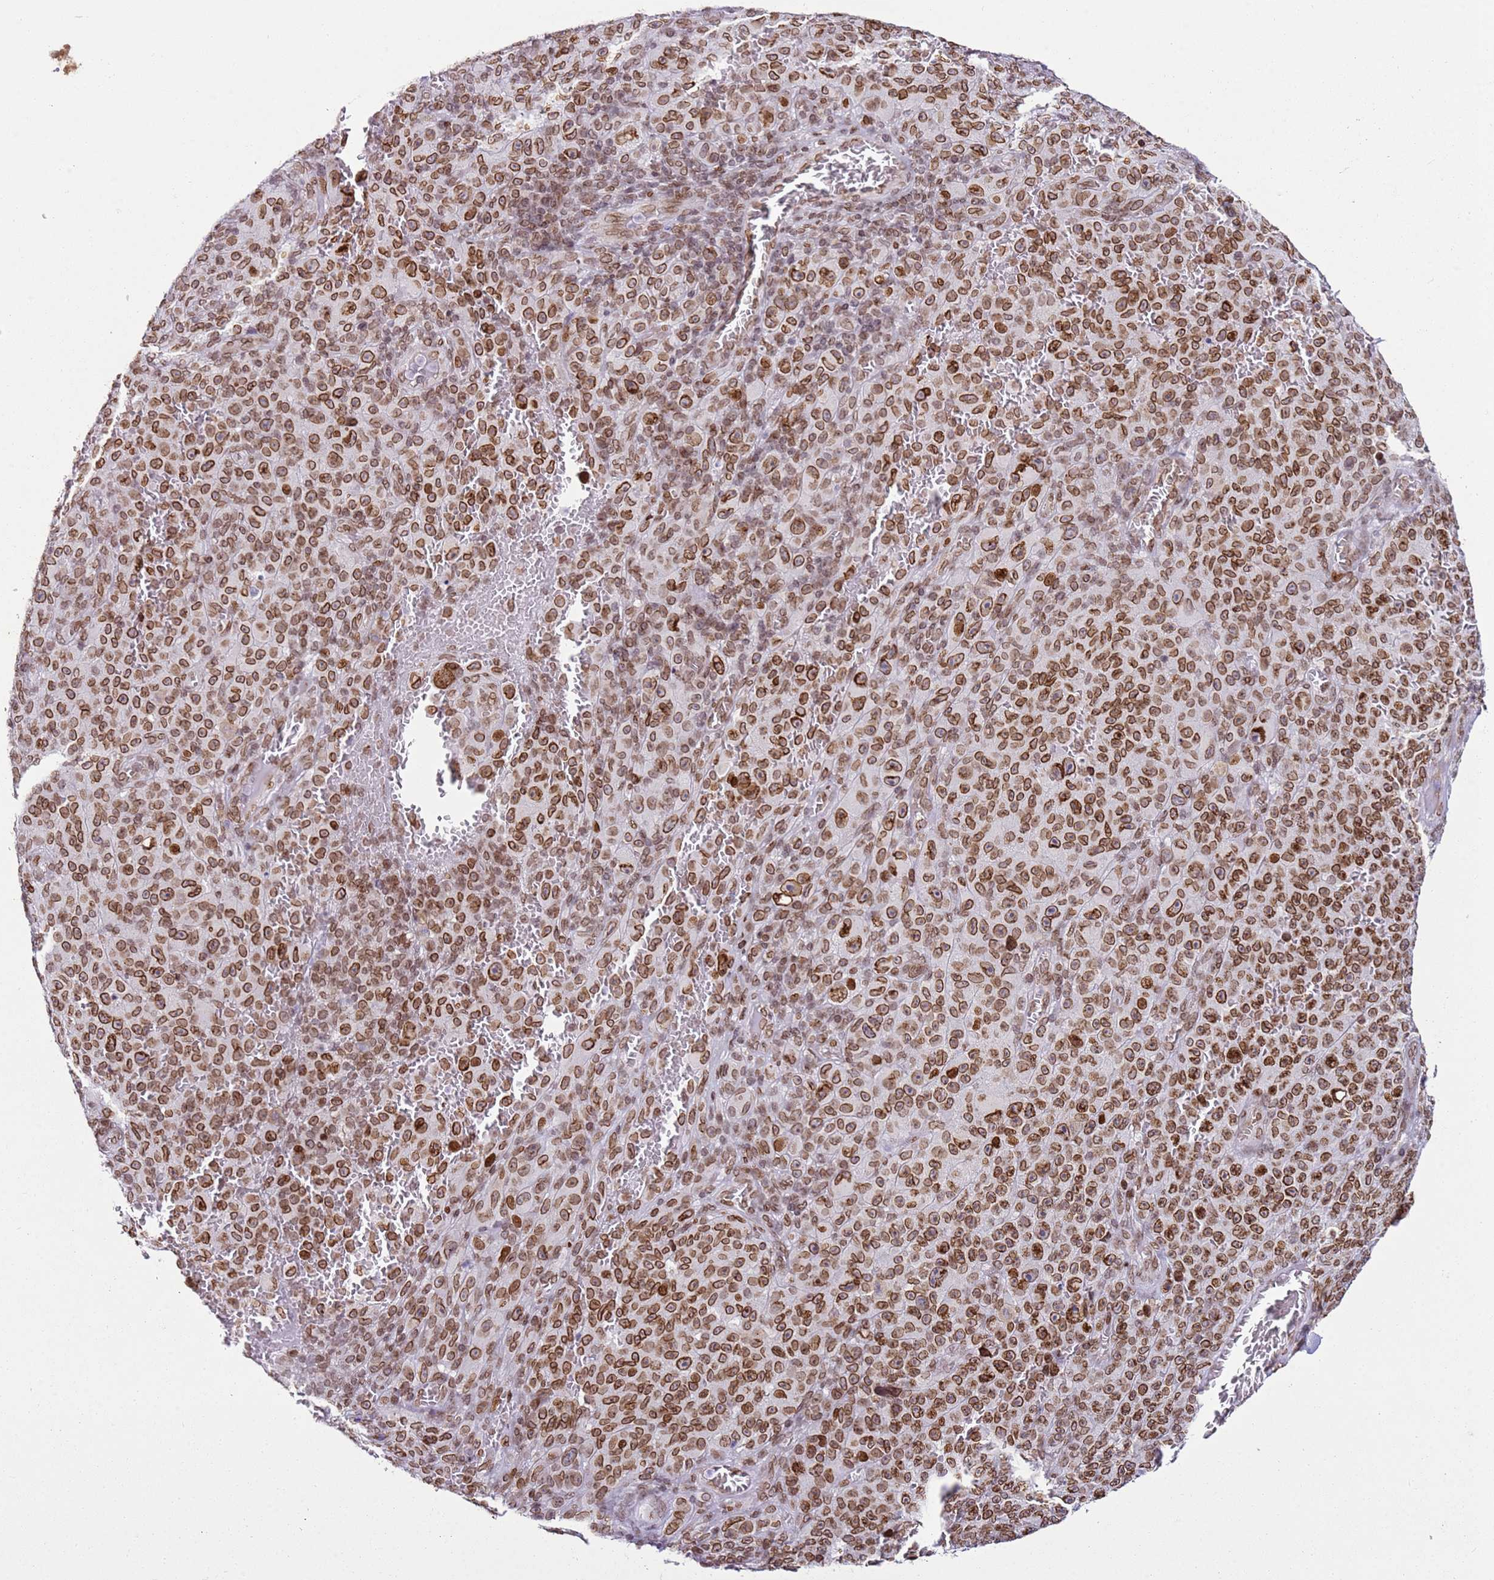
{"staining": {"intensity": "strong", "quantity": ">75%", "location": "cytoplasmic/membranous,nuclear"}, "tissue": "melanoma", "cell_type": "Tumor cells", "image_type": "cancer", "snomed": [{"axis": "morphology", "description": "Malignant melanoma, NOS"}, {"axis": "topography", "description": "Skin"}], "caption": "Malignant melanoma stained with a protein marker shows strong staining in tumor cells.", "gene": "POU6F1", "patient": {"sex": "female", "age": 82}}